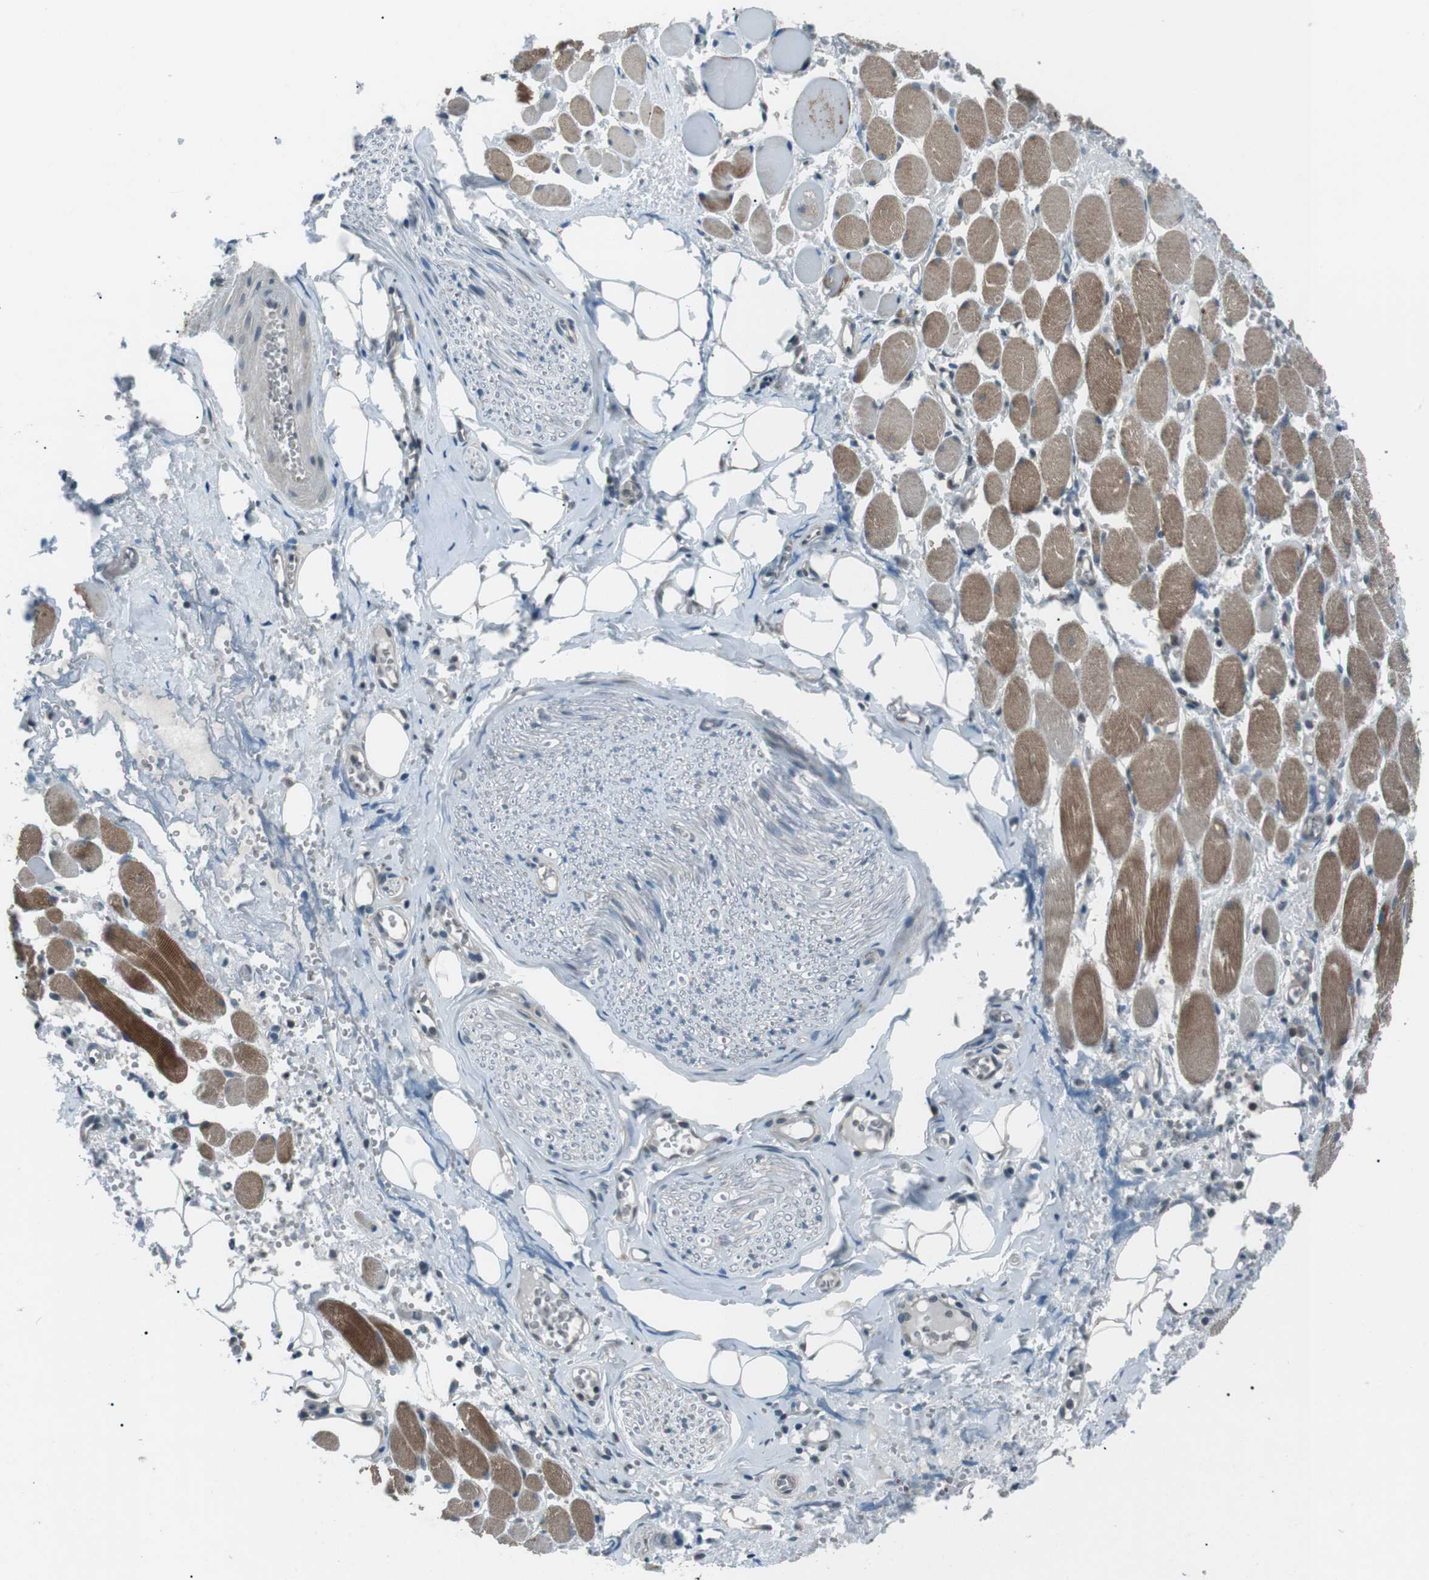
{"staining": {"intensity": "negative", "quantity": "none", "location": "none"}, "tissue": "adipose tissue", "cell_type": "Adipocytes", "image_type": "normal", "snomed": [{"axis": "morphology", "description": "Squamous cell carcinoma, NOS"}, {"axis": "topography", "description": "Oral tissue"}, {"axis": "topography", "description": "Head-Neck"}], "caption": "Adipocytes are negative for protein expression in normal human adipose tissue. (Brightfield microscopy of DAB (3,3'-diaminobenzidine) immunohistochemistry at high magnification).", "gene": "LRIG2", "patient": {"sex": "female", "age": 50}}